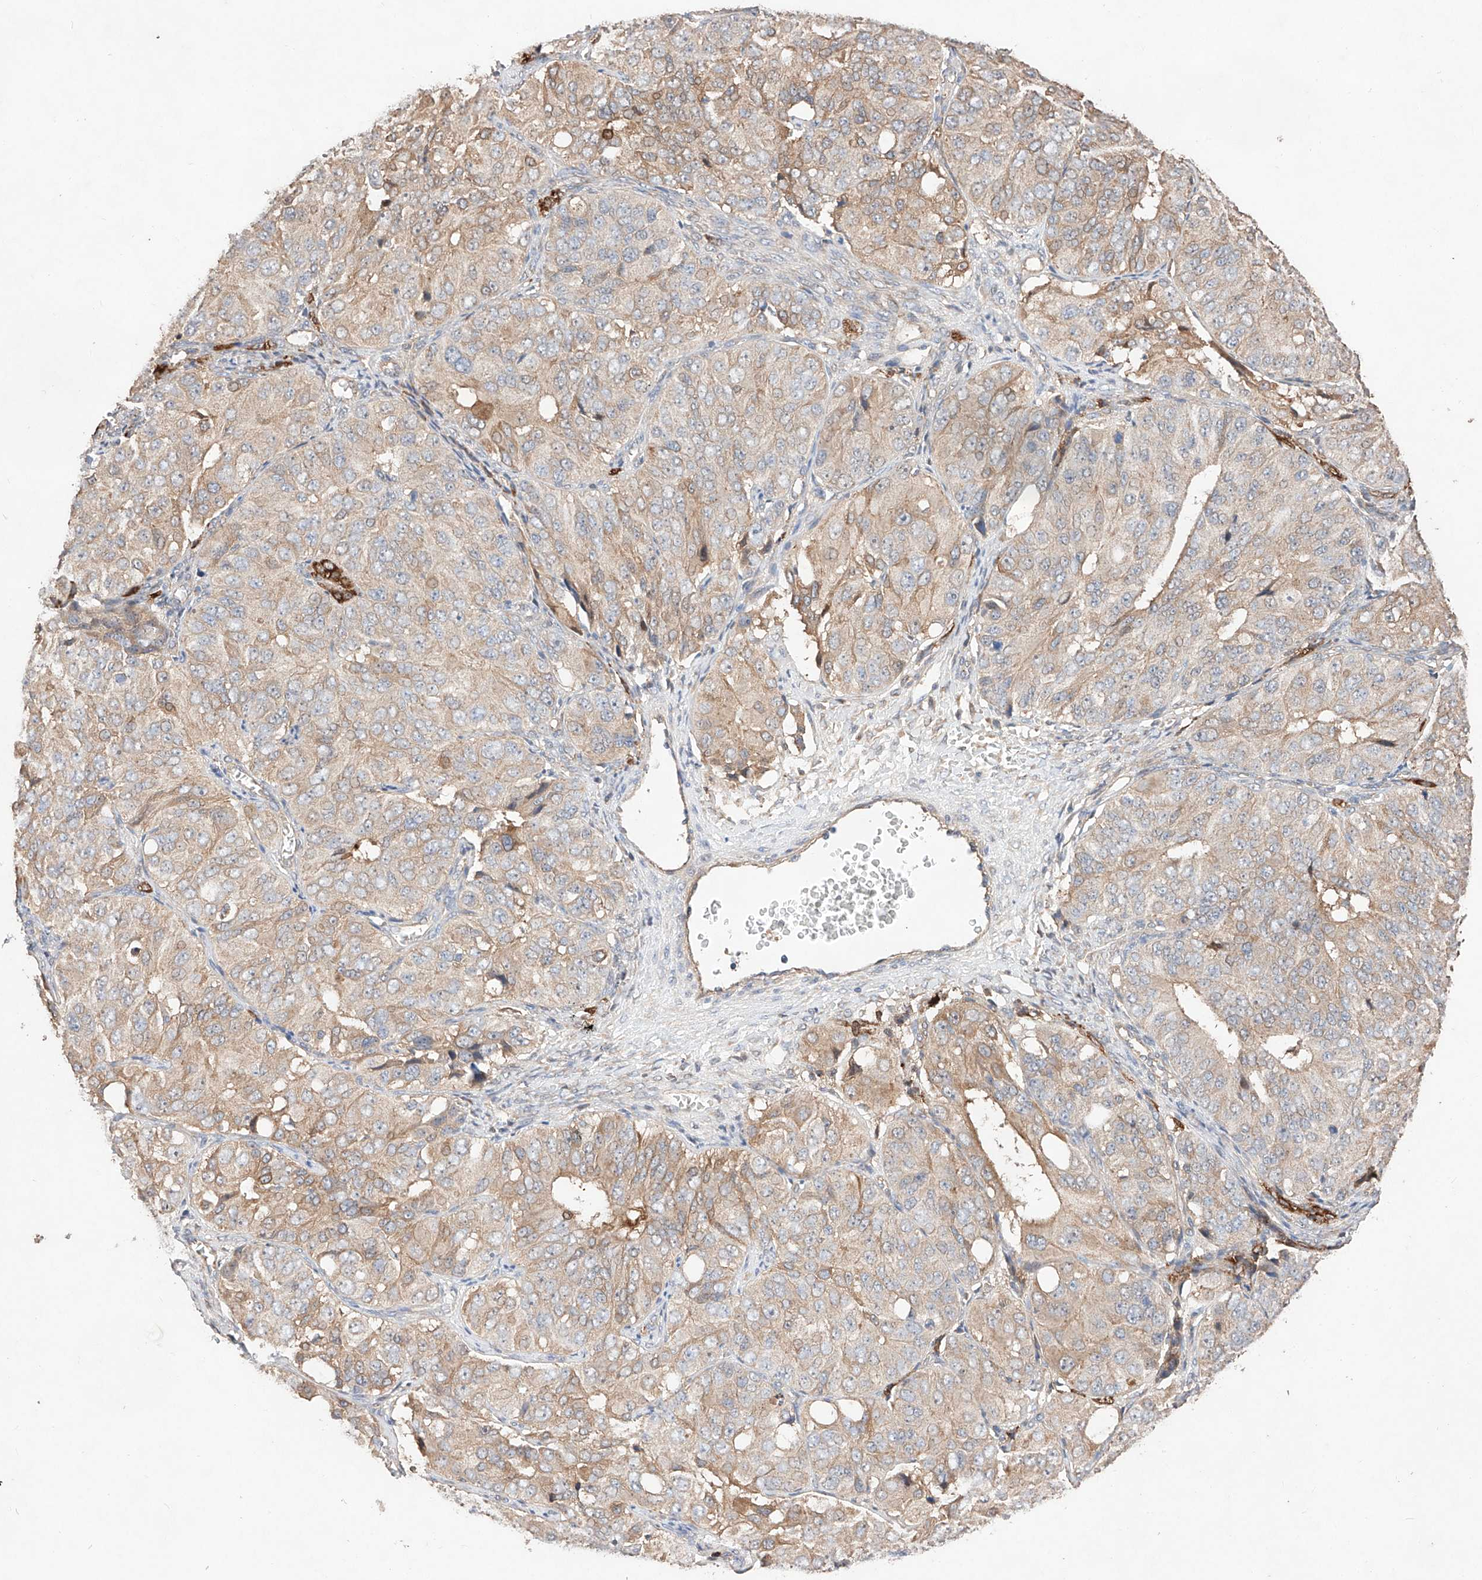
{"staining": {"intensity": "weak", "quantity": "25%-75%", "location": "cytoplasmic/membranous"}, "tissue": "ovarian cancer", "cell_type": "Tumor cells", "image_type": "cancer", "snomed": [{"axis": "morphology", "description": "Carcinoma, endometroid"}, {"axis": "topography", "description": "Ovary"}], "caption": "Protein staining of ovarian cancer tissue exhibits weak cytoplasmic/membranous positivity in about 25%-75% of tumor cells.", "gene": "C6orf62", "patient": {"sex": "female", "age": 51}}